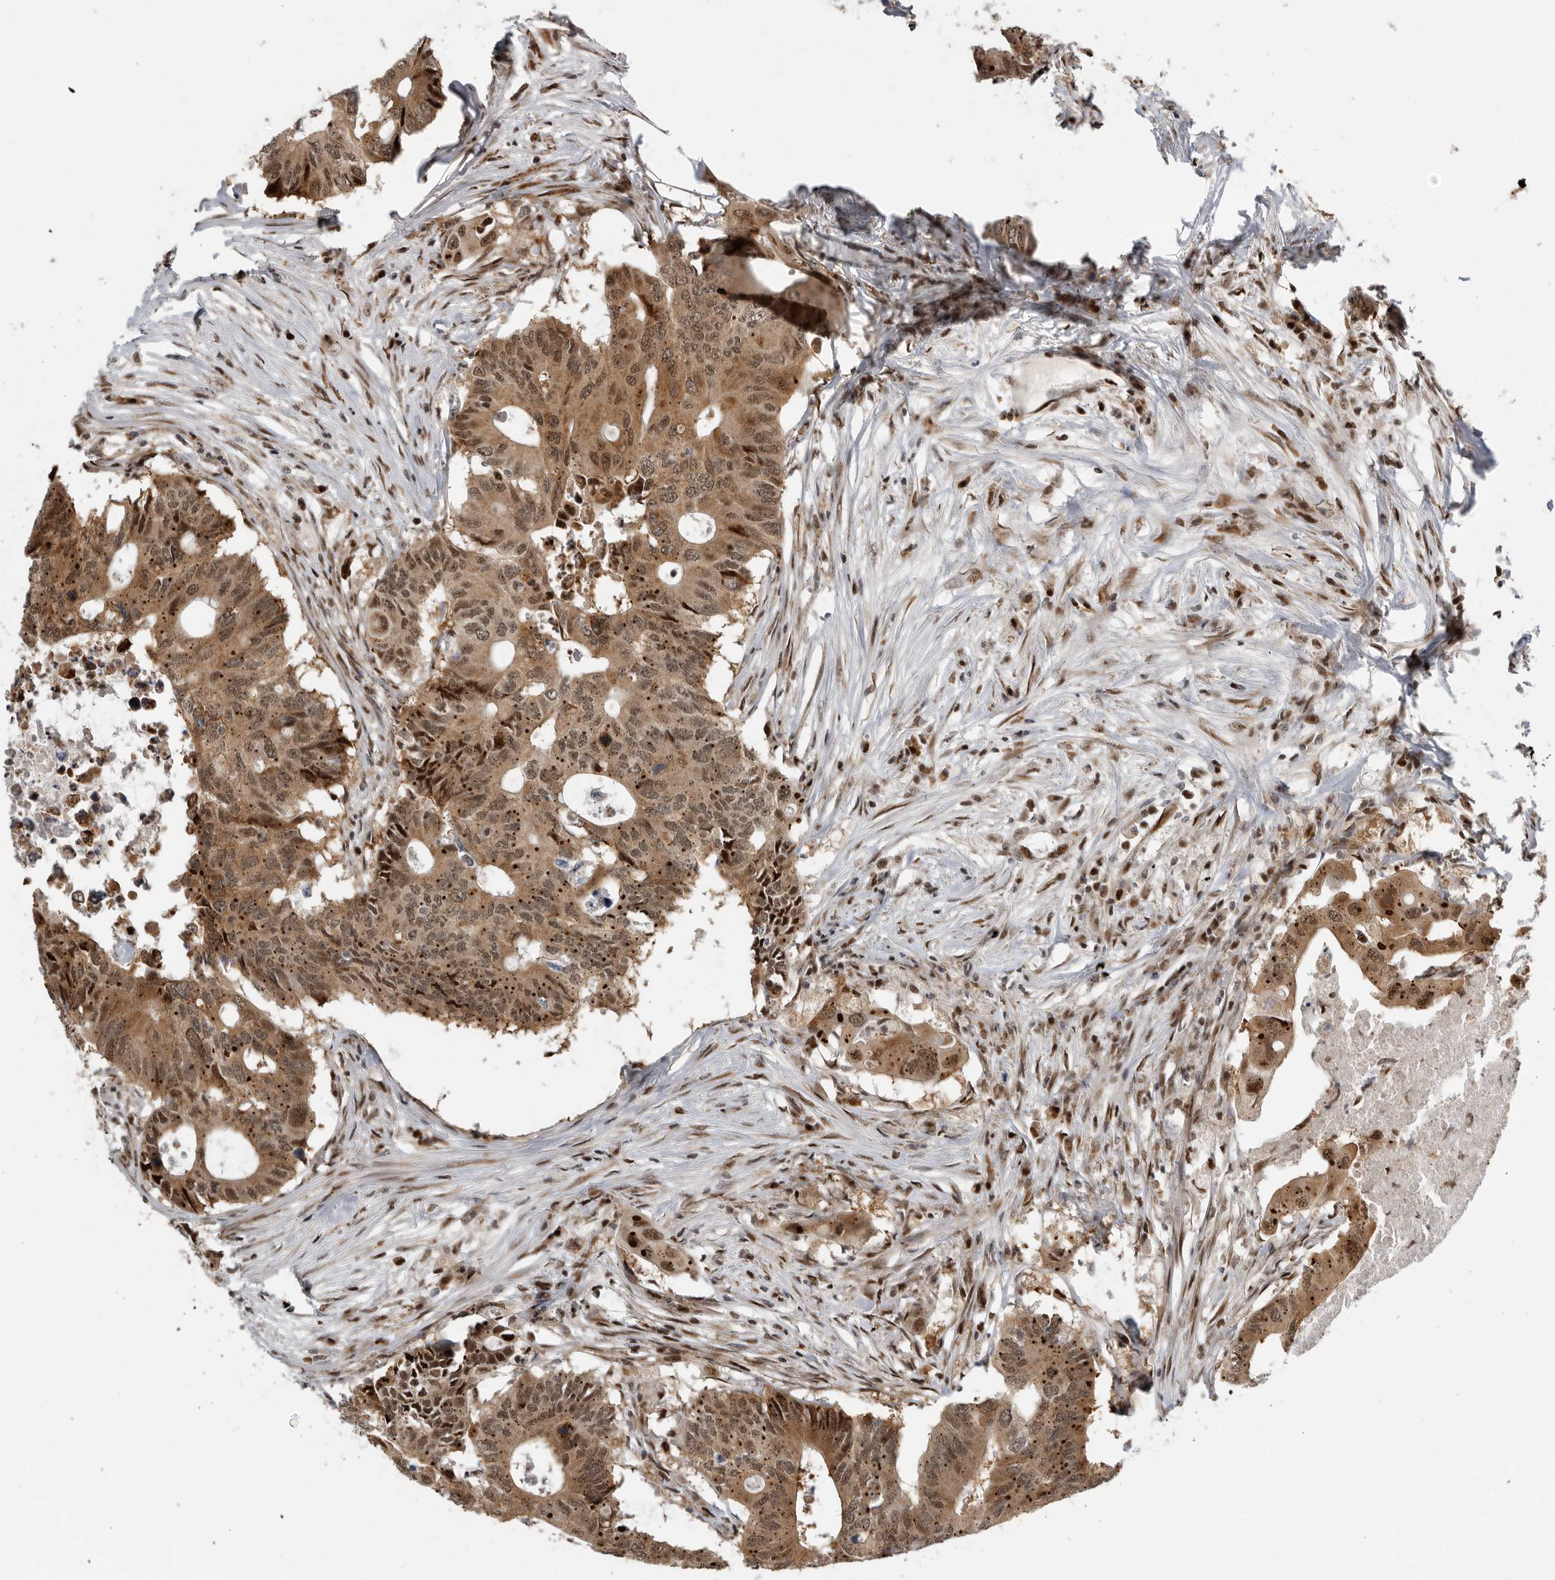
{"staining": {"intensity": "moderate", "quantity": ">75%", "location": "cytoplasmic/membranous,nuclear"}, "tissue": "colorectal cancer", "cell_type": "Tumor cells", "image_type": "cancer", "snomed": [{"axis": "morphology", "description": "Adenocarcinoma, NOS"}, {"axis": "topography", "description": "Colon"}], "caption": "This micrograph displays IHC staining of colorectal adenocarcinoma, with medium moderate cytoplasmic/membranous and nuclear staining in approximately >75% of tumor cells.", "gene": "PCMTD1", "patient": {"sex": "male", "age": 71}}